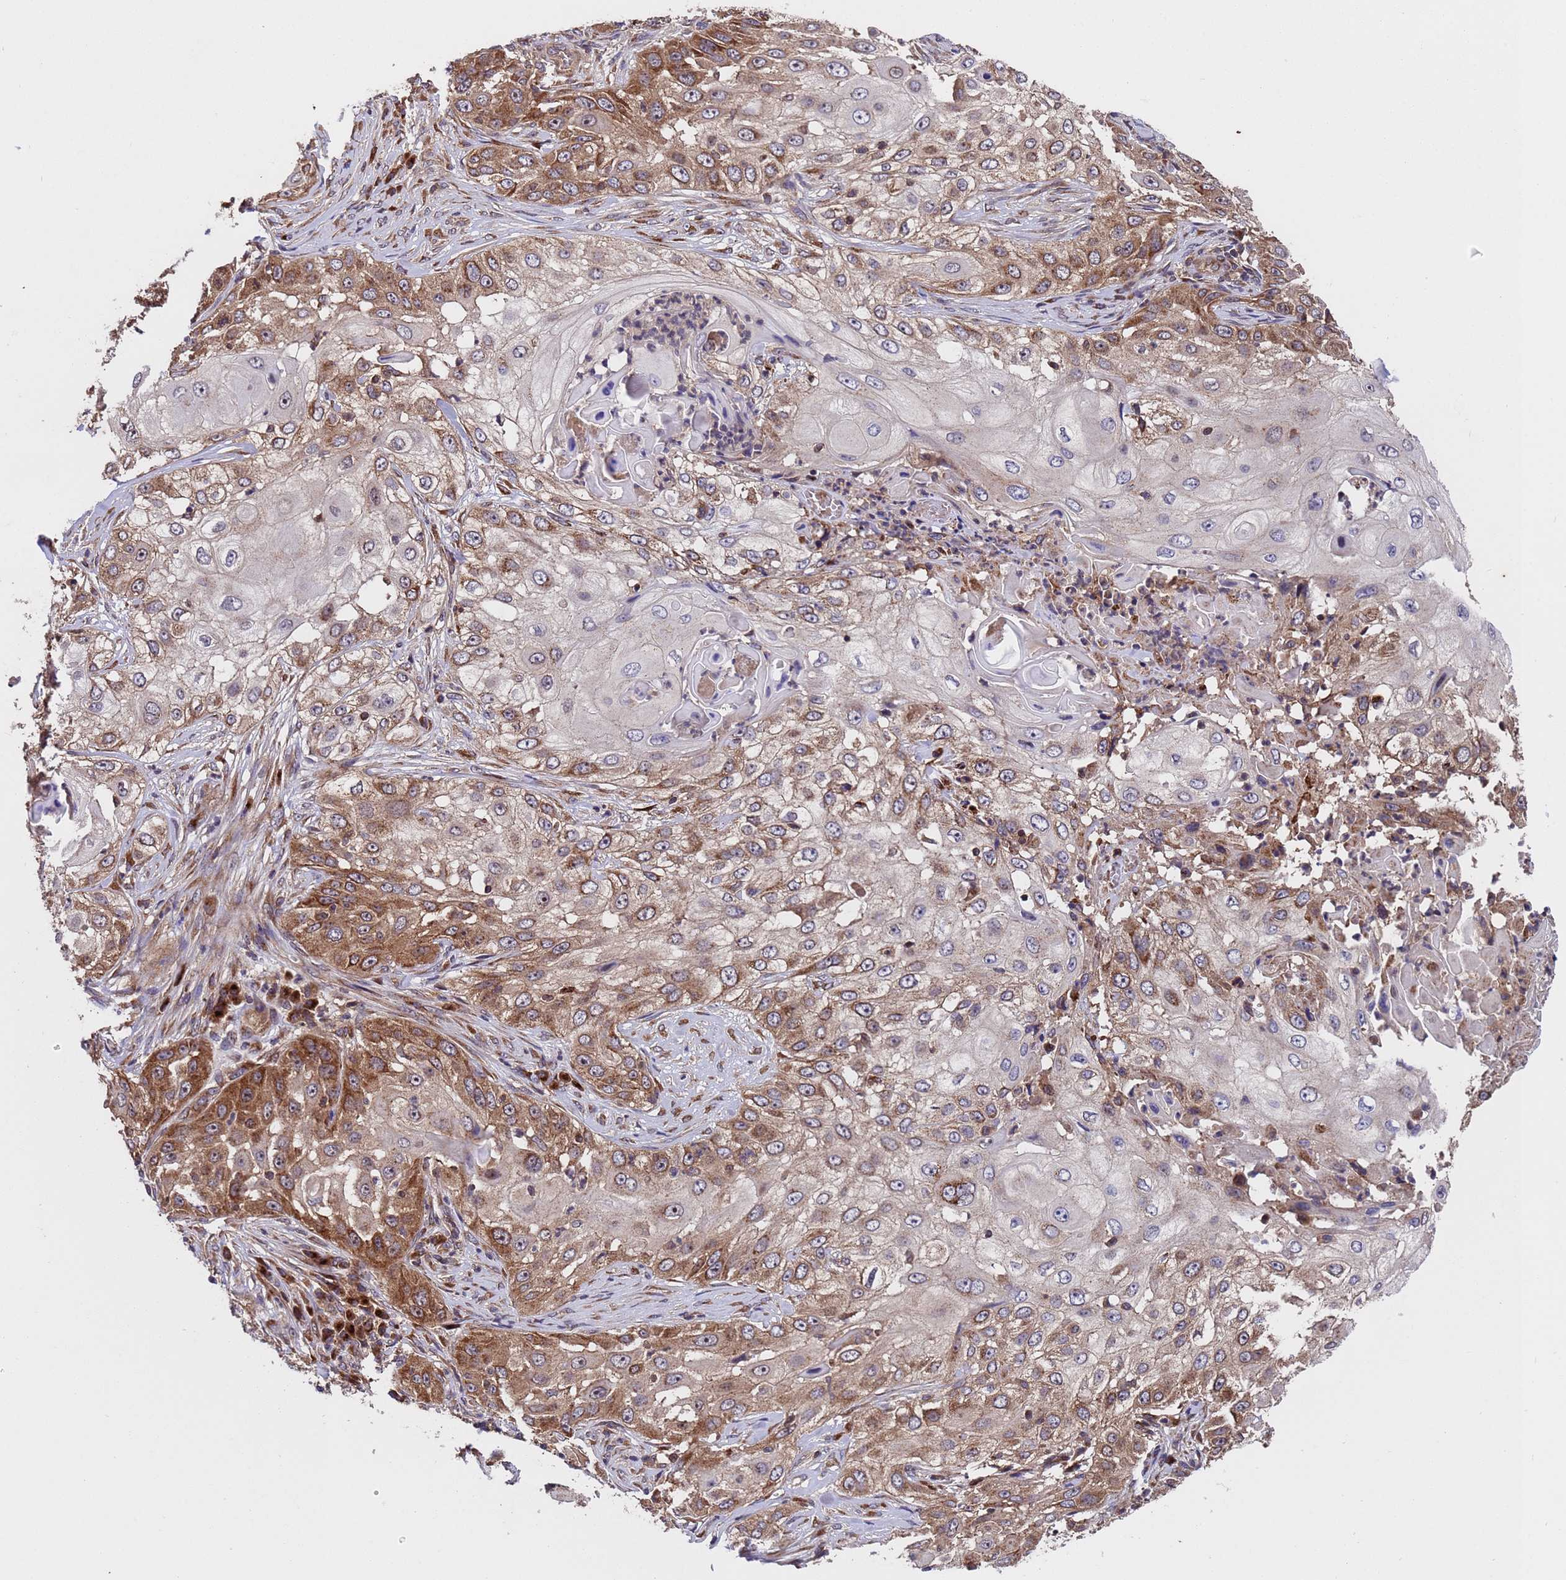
{"staining": {"intensity": "moderate", "quantity": ">75%", "location": "cytoplasmic/membranous"}, "tissue": "skin cancer", "cell_type": "Tumor cells", "image_type": "cancer", "snomed": [{"axis": "morphology", "description": "Squamous cell carcinoma, NOS"}, {"axis": "topography", "description": "Skin"}], "caption": "Immunohistochemical staining of human skin squamous cell carcinoma exhibits moderate cytoplasmic/membranous protein positivity in approximately >75% of tumor cells. Using DAB (brown) and hematoxylin (blue) stains, captured at high magnification using brightfield microscopy.", "gene": "TSR3", "patient": {"sex": "female", "age": 44}}